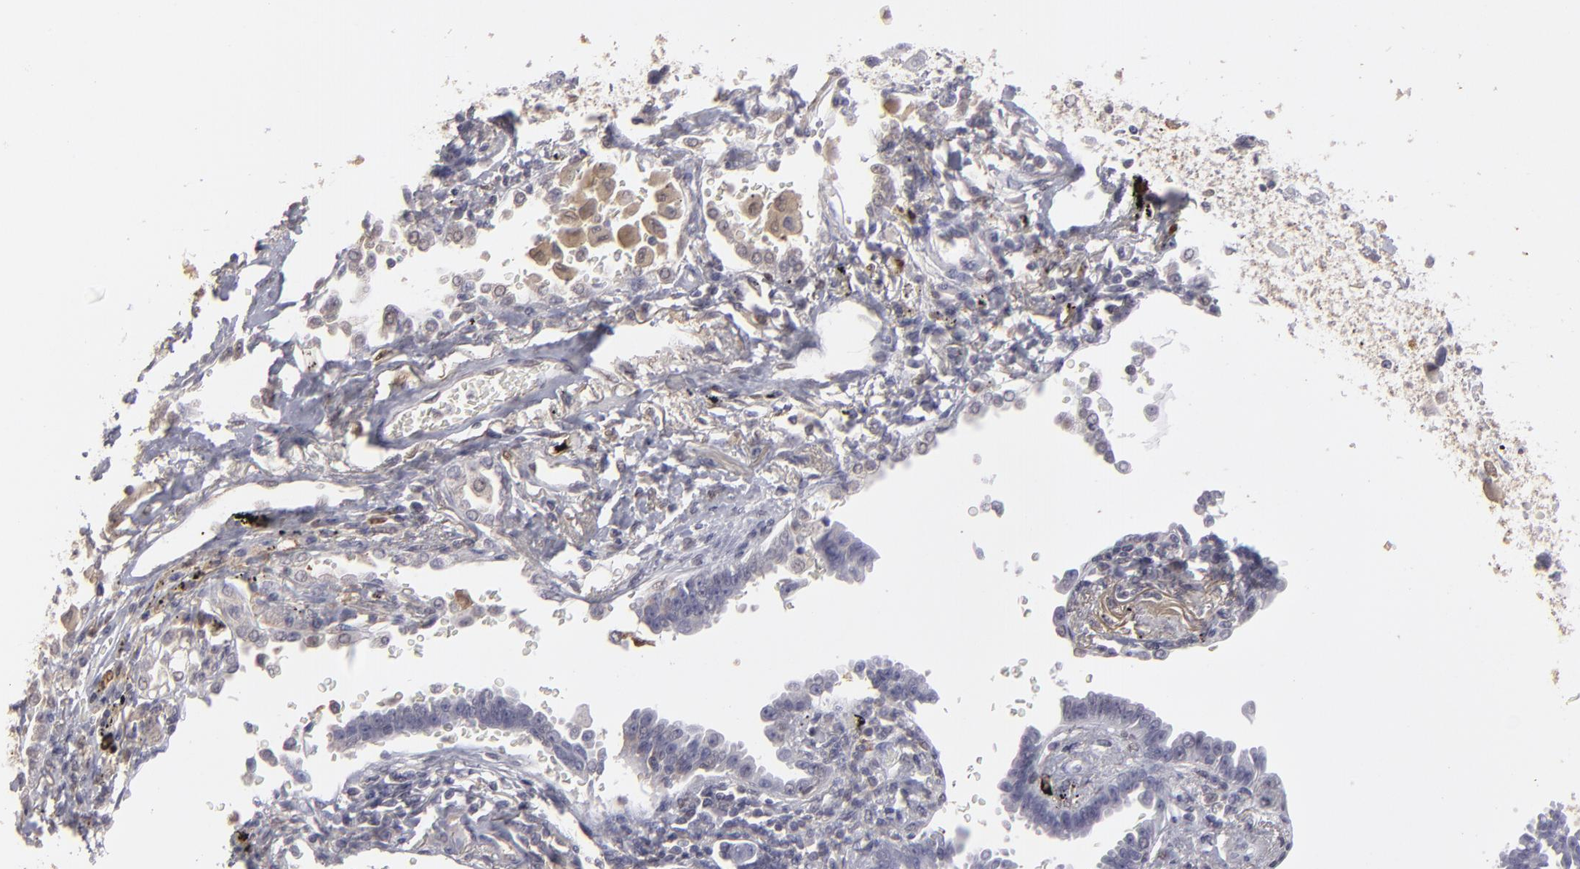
{"staining": {"intensity": "negative", "quantity": "none", "location": "none"}, "tissue": "lung cancer", "cell_type": "Tumor cells", "image_type": "cancer", "snomed": [{"axis": "morphology", "description": "Adenocarcinoma, NOS"}, {"axis": "topography", "description": "Lung"}], "caption": "An IHC histopathology image of lung cancer (adenocarcinoma) is shown. There is no staining in tumor cells of lung cancer (adenocarcinoma).", "gene": "SEMA3G", "patient": {"sex": "female", "age": 64}}